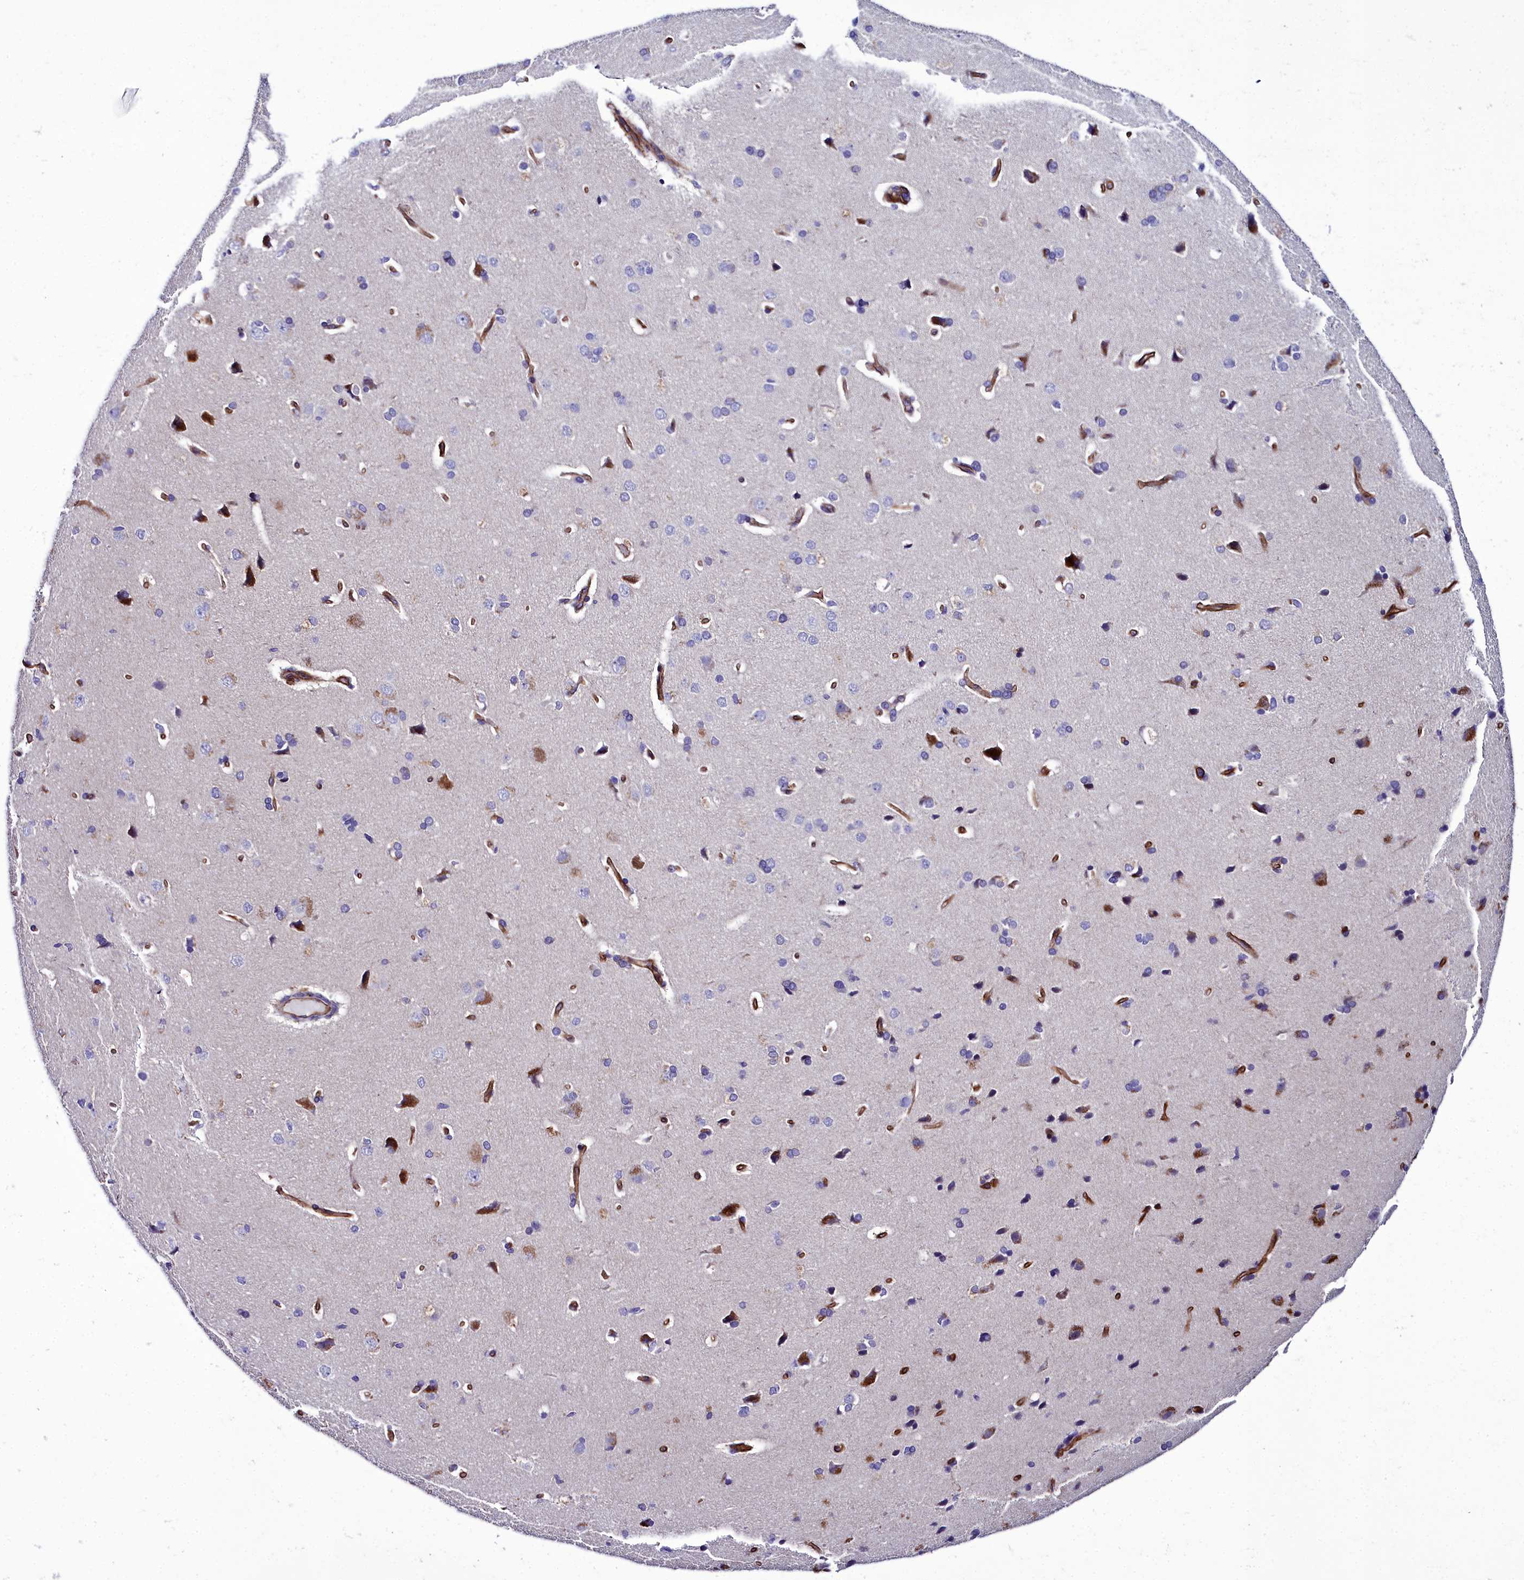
{"staining": {"intensity": "strong", "quantity": ">75%", "location": "cytoplasmic/membranous"}, "tissue": "cerebral cortex", "cell_type": "Endothelial cells", "image_type": "normal", "snomed": [{"axis": "morphology", "description": "Normal tissue, NOS"}, {"axis": "topography", "description": "Cerebral cortex"}], "caption": "This is a photomicrograph of immunohistochemistry staining of benign cerebral cortex, which shows strong positivity in the cytoplasmic/membranous of endothelial cells.", "gene": "CYP4F11", "patient": {"sex": "male", "age": 62}}